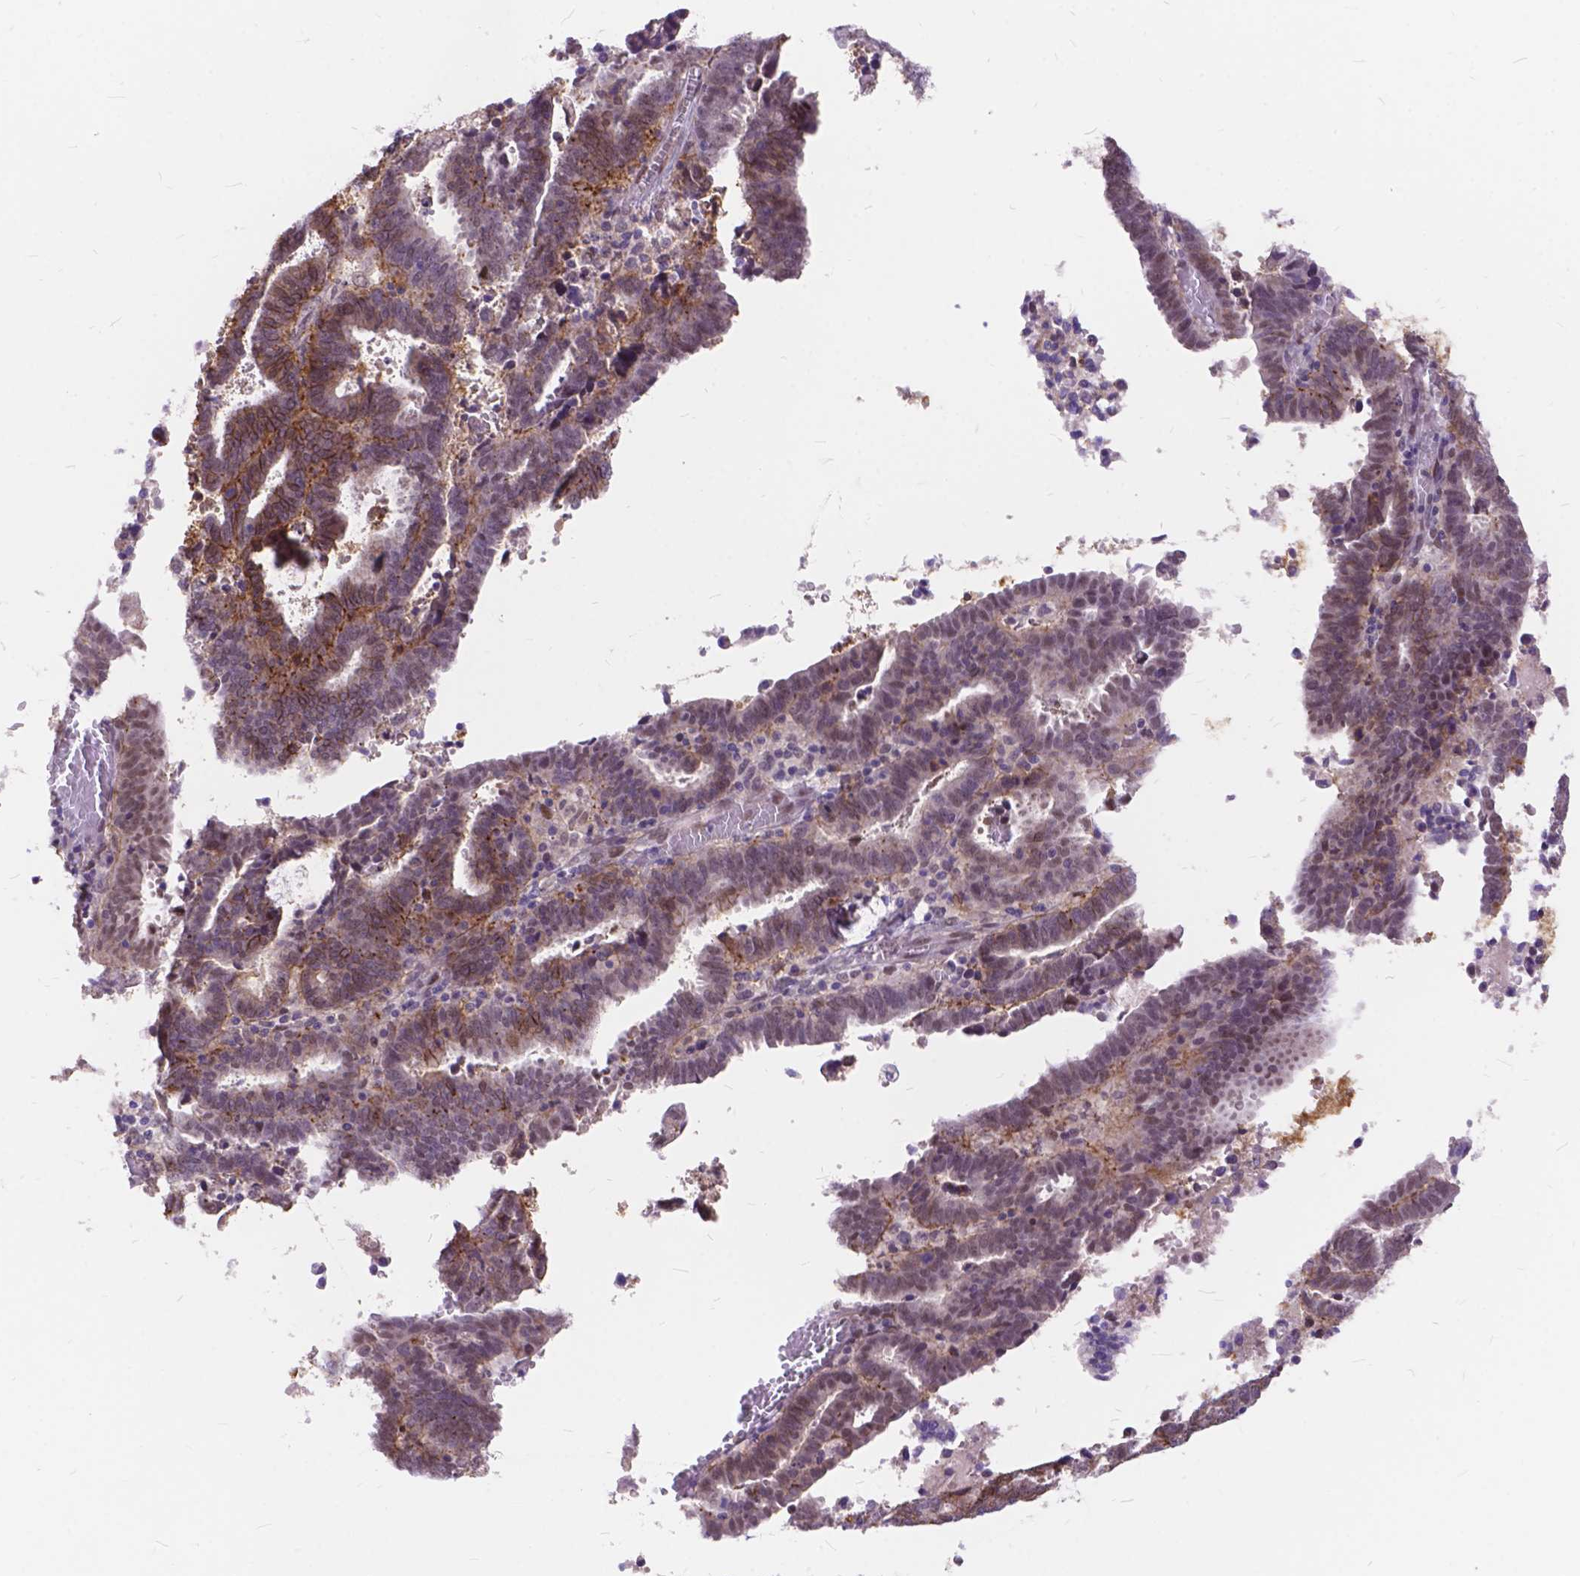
{"staining": {"intensity": "moderate", "quantity": ">75%", "location": "cytoplasmic/membranous"}, "tissue": "endometrial cancer", "cell_type": "Tumor cells", "image_type": "cancer", "snomed": [{"axis": "morphology", "description": "Adenocarcinoma, NOS"}, {"axis": "topography", "description": "Uterus"}], "caption": "Brown immunohistochemical staining in human endometrial cancer displays moderate cytoplasmic/membranous staining in approximately >75% of tumor cells.", "gene": "MAN2C1", "patient": {"sex": "female", "age": 83}}